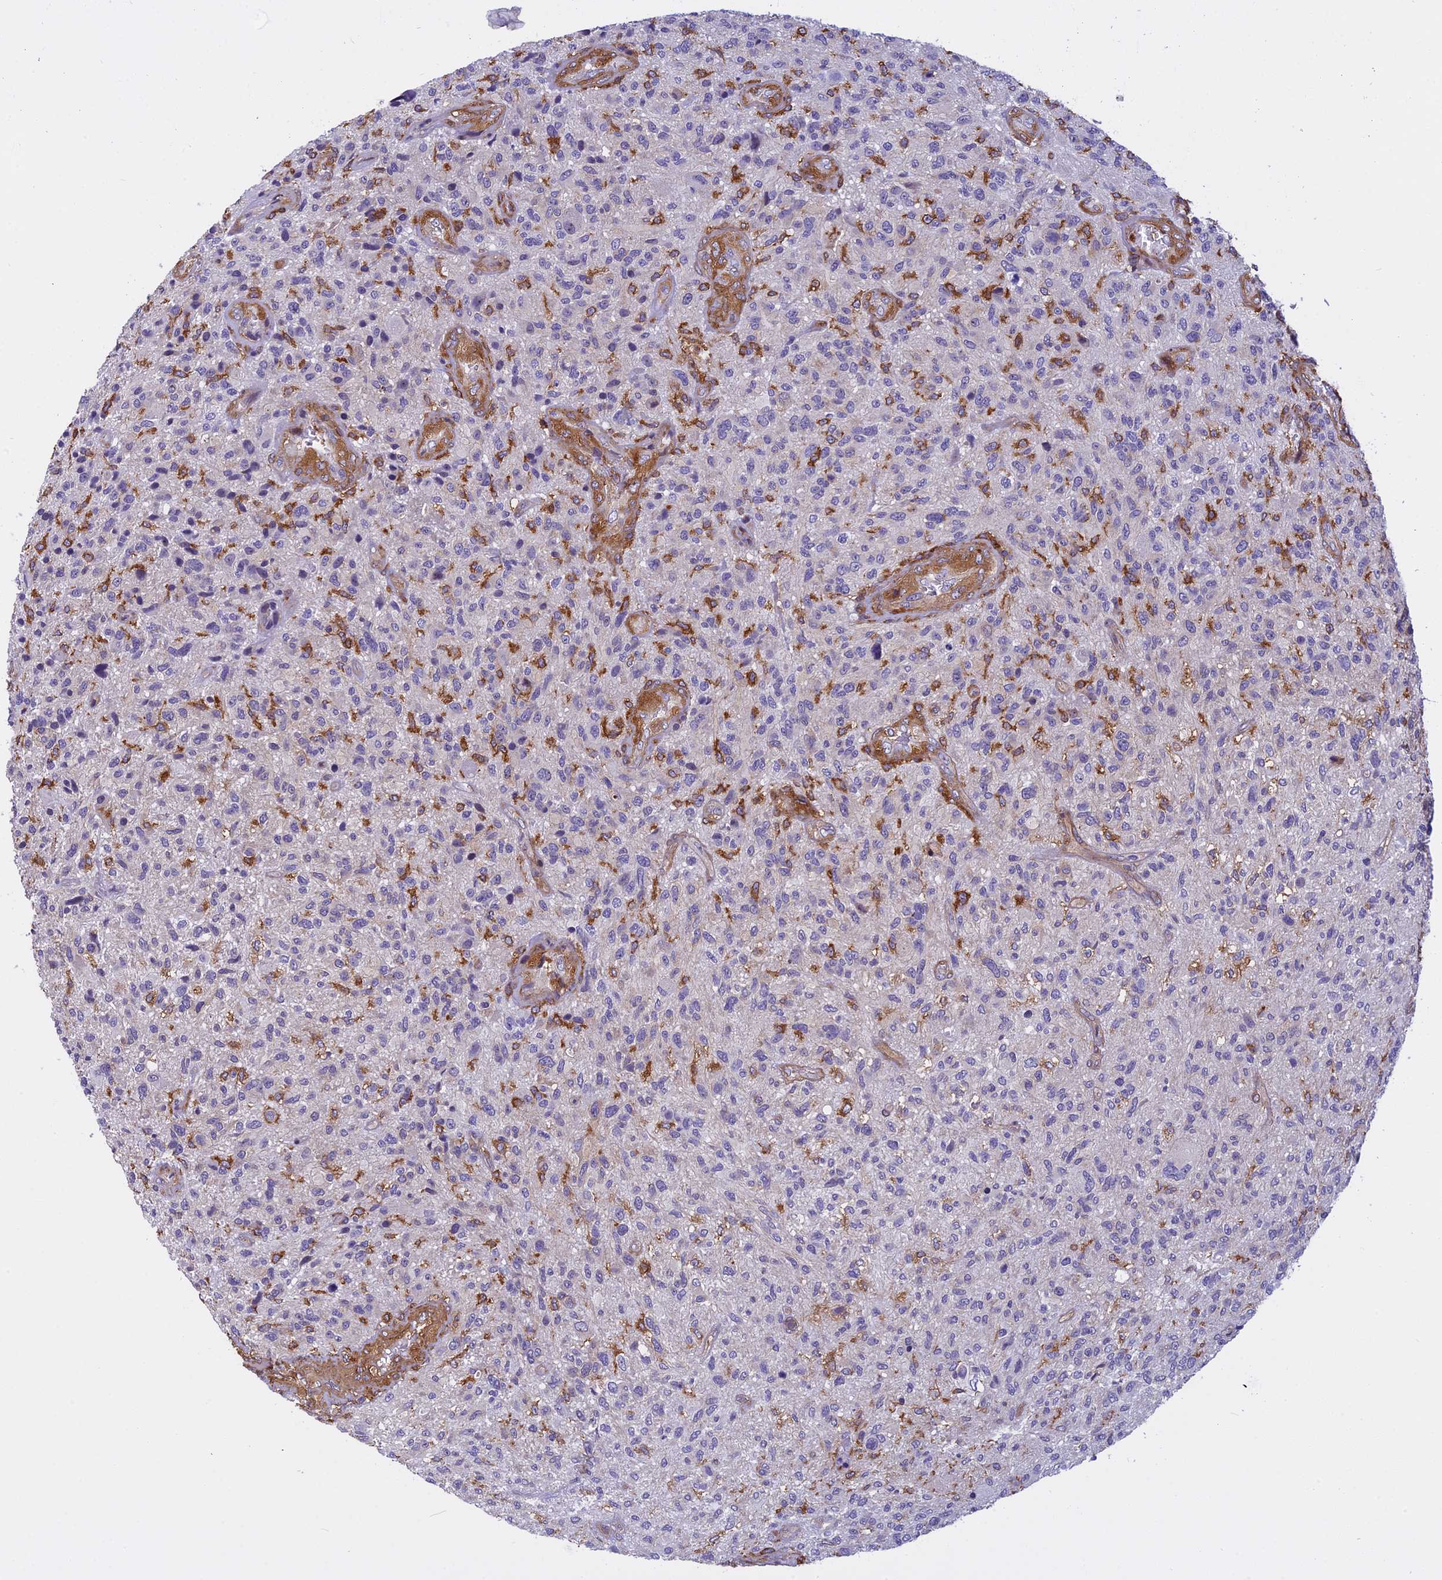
{"staining": {"intensity": "negative", "quantity": "none", "location": "none"}, "tissue": "glioma", "cell_type": "Tumor cells", "image_type": "cancer", "snomed": [{"axis": "morphology", "description": "Glioma, malignant, High grade"}, {"axis": "topography", "description": "Brain"}], "caption": "Tumor cells show no significant expression in high-grade glioma (malignant).", "gene": "EHBP1L1", "patient": {"sex": "male", "age": 47}}